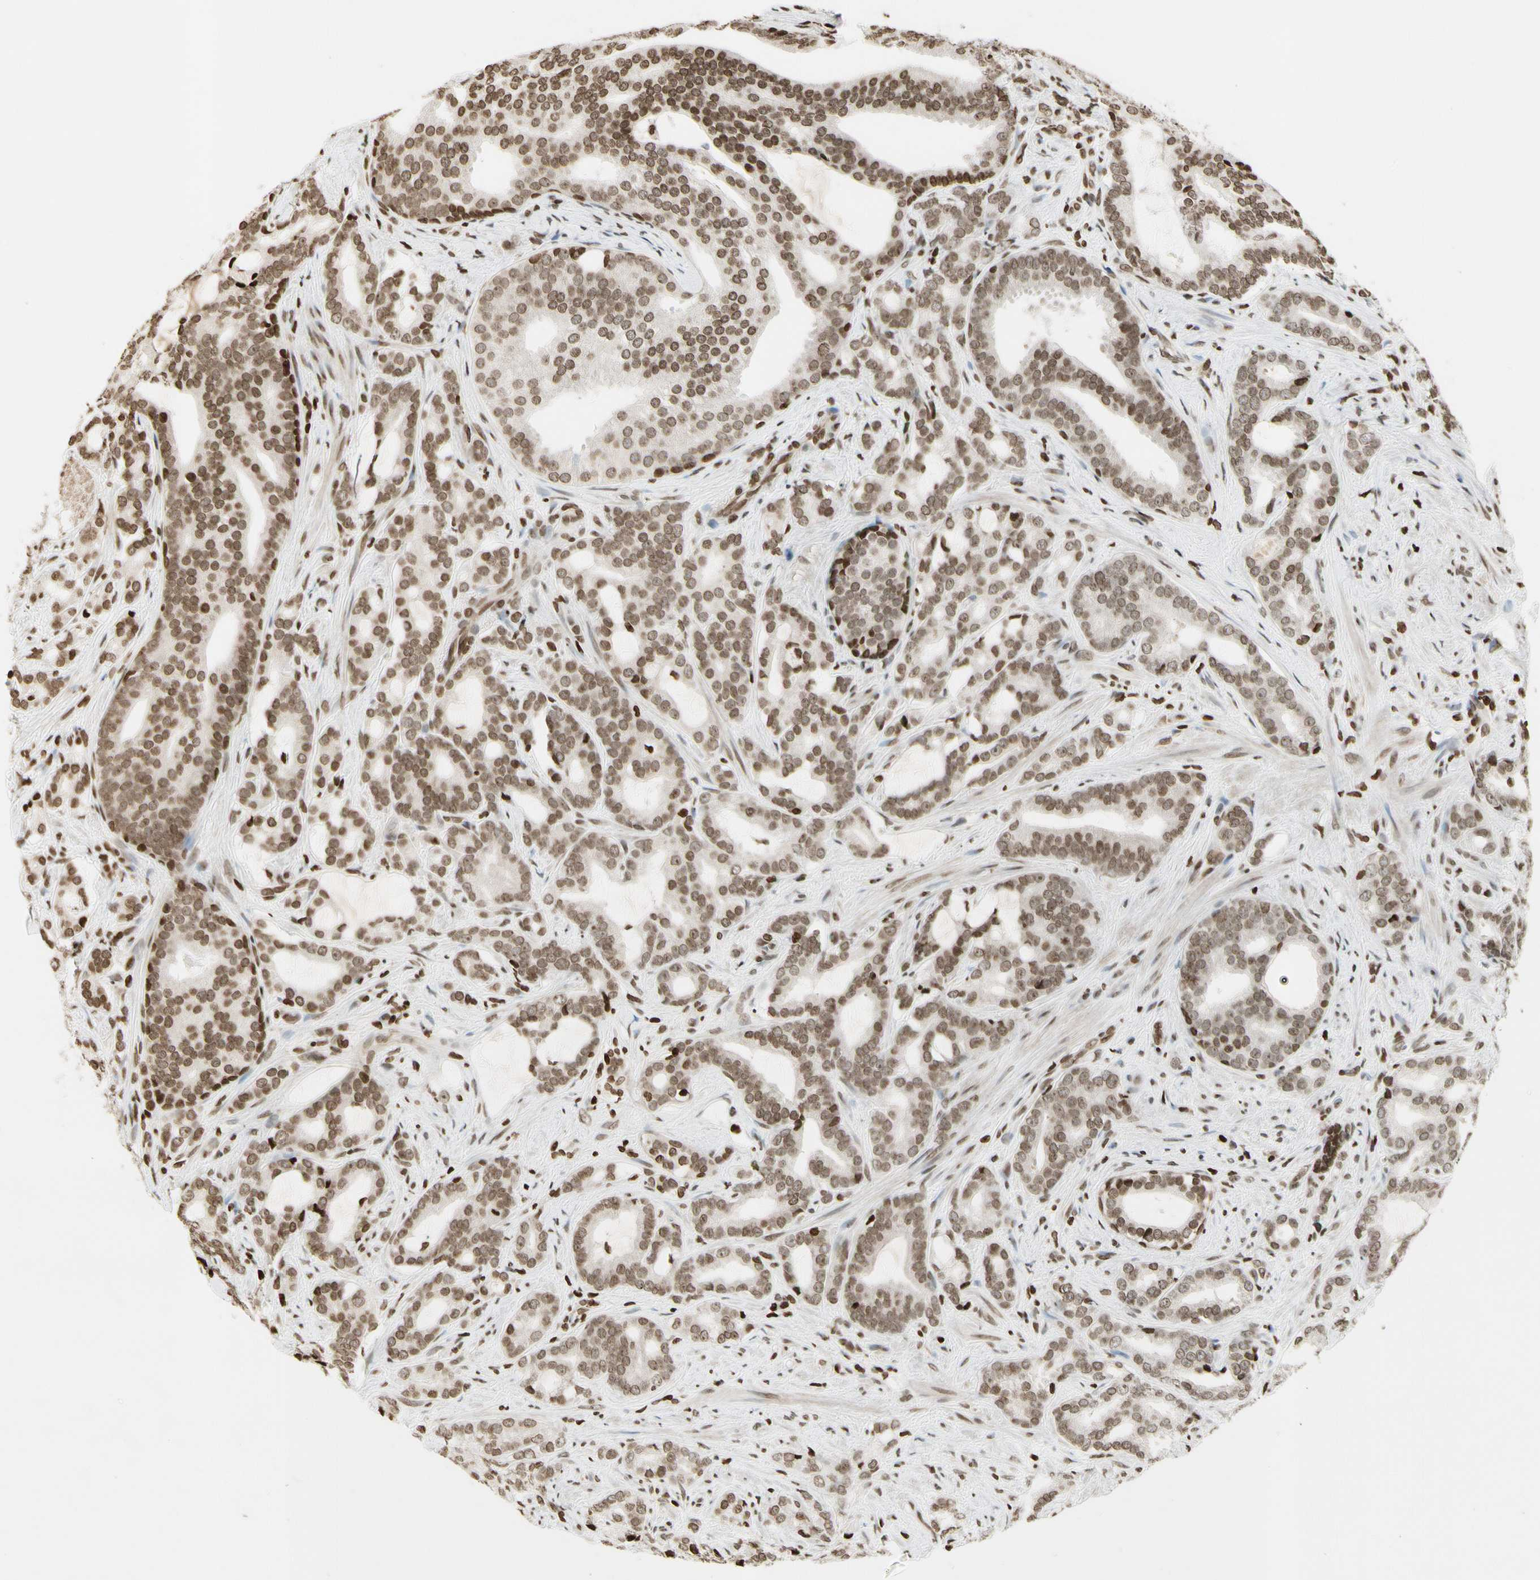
{"staining": {"intensity": "moderate", "quantity": ">75%", "location": "nuclear"}, "tissue": "prostate cancer", "cell_type": "Tumor cells", "image_type": "cancer", "snomed": [{"axis": "morphology", "description": "Adenocarcinoma, Low grade"}, {"axis": "topography", "description": "Prostate"}], "caption": "A histopathology image of low-grade adenocarcinoma (prostate) stained for a protein shows moderate nuclear brown staining in tumor cells. The protein is shown in brown color, while the nuclei are stained blue.", "gene": "RORA", "patient": {"sex": "male", "age": 58}}